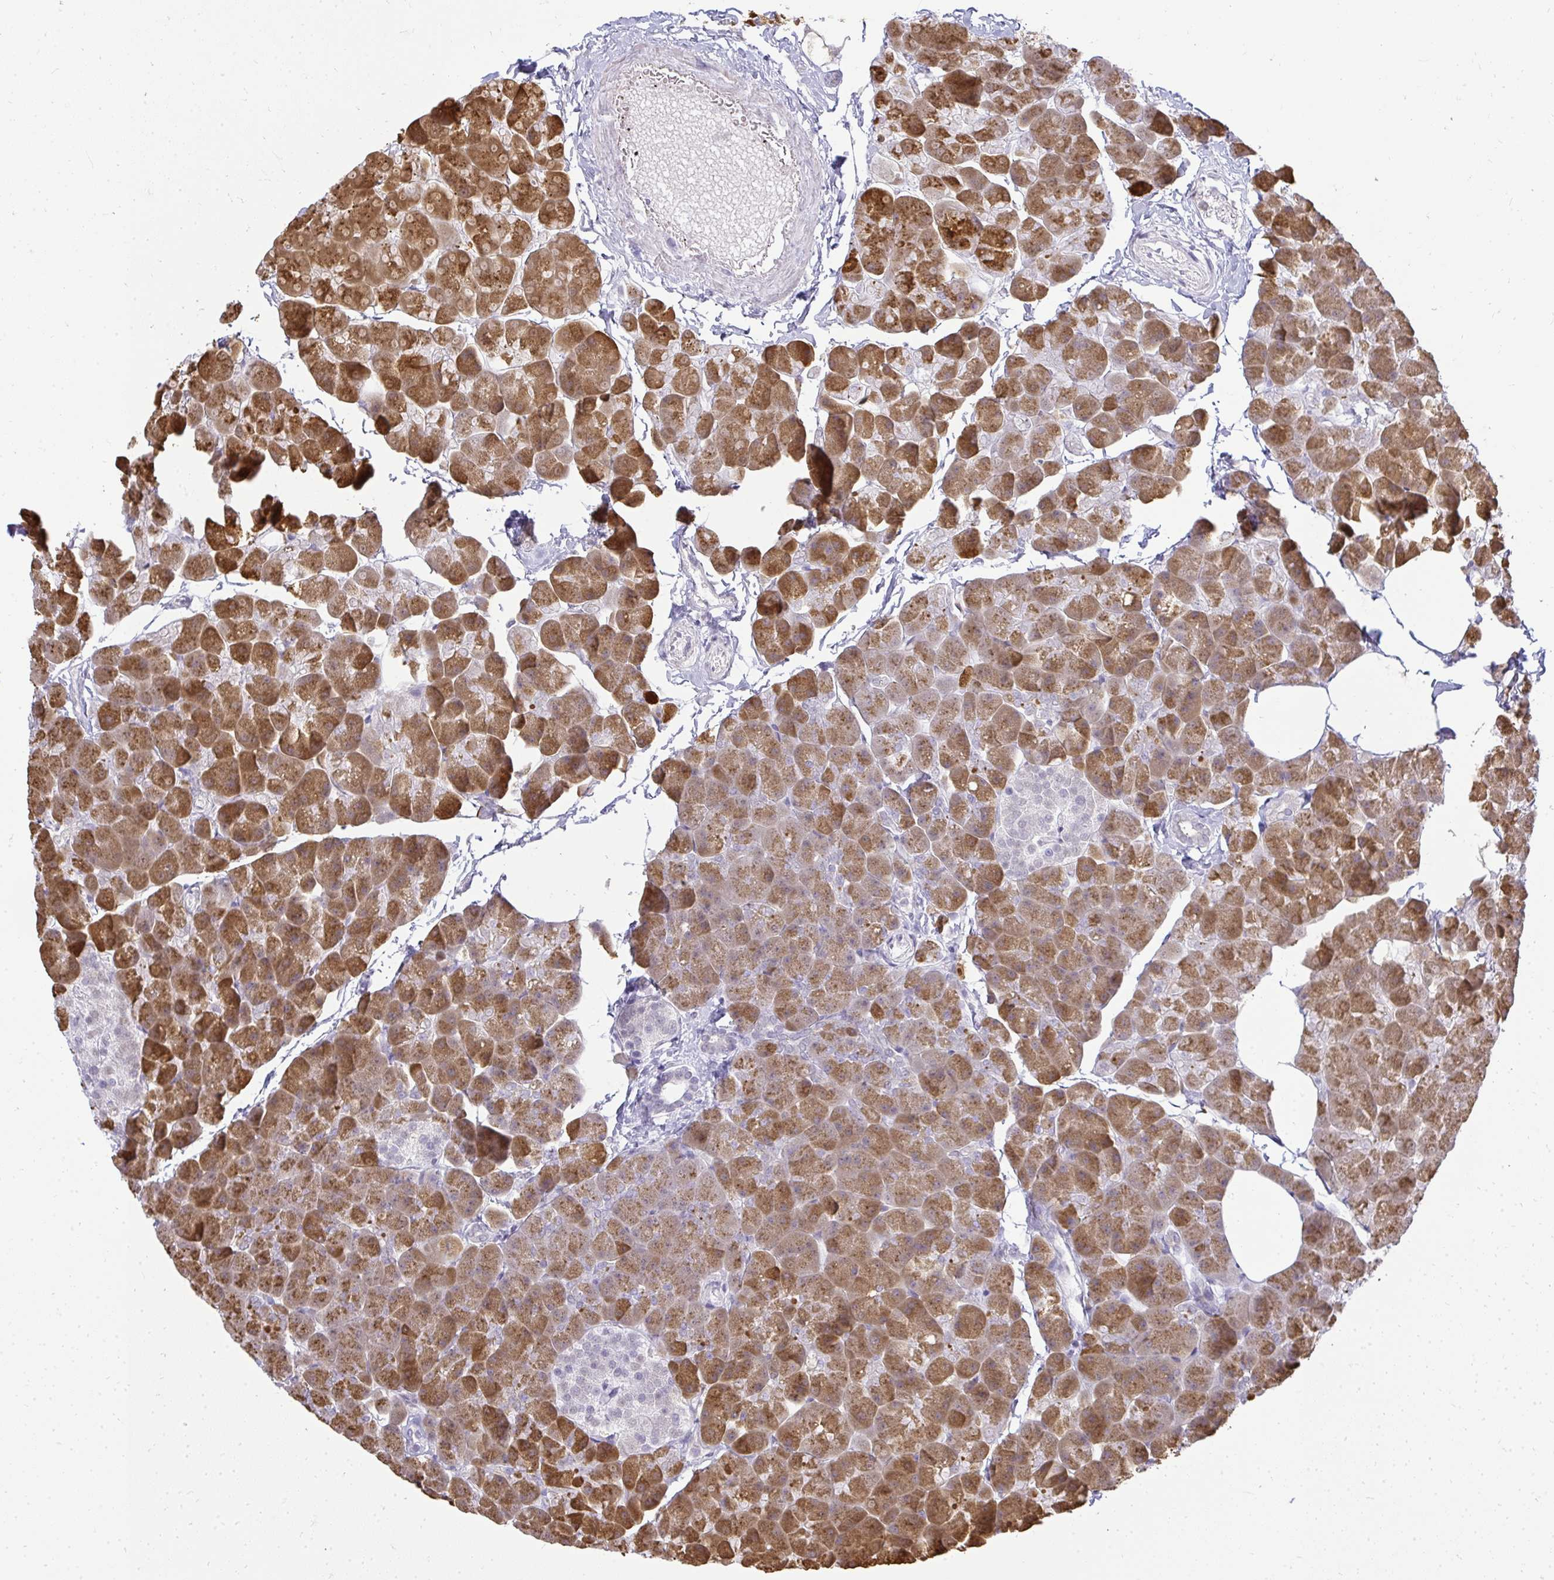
{"staining": {"intensity": "moderate", "quantity": ">75%", "location": "cytoplasmic/membranous"}, "tissue": "pancreas", "cell_type": "Exocrine glandular cells", "image_type": "normal", "snomed": [{"axis": "morphology", "description": "Normal tissue, NOS"}, {"axis": "topography", "description": "Pancreas"}], "caption": "Exocrine glandular cells exhibit medium levels of moderate cytoplasmic/membranous expression in about >75% of cells in normal human pancreas. The staining was performed using DAB to visualize the protein expression in brown, while the nuclei were stained in blue with hematoxylin (Magnification: 20x).", "gene": "PLA2G1B", "patient": {"sex": "male", "age": 35}}